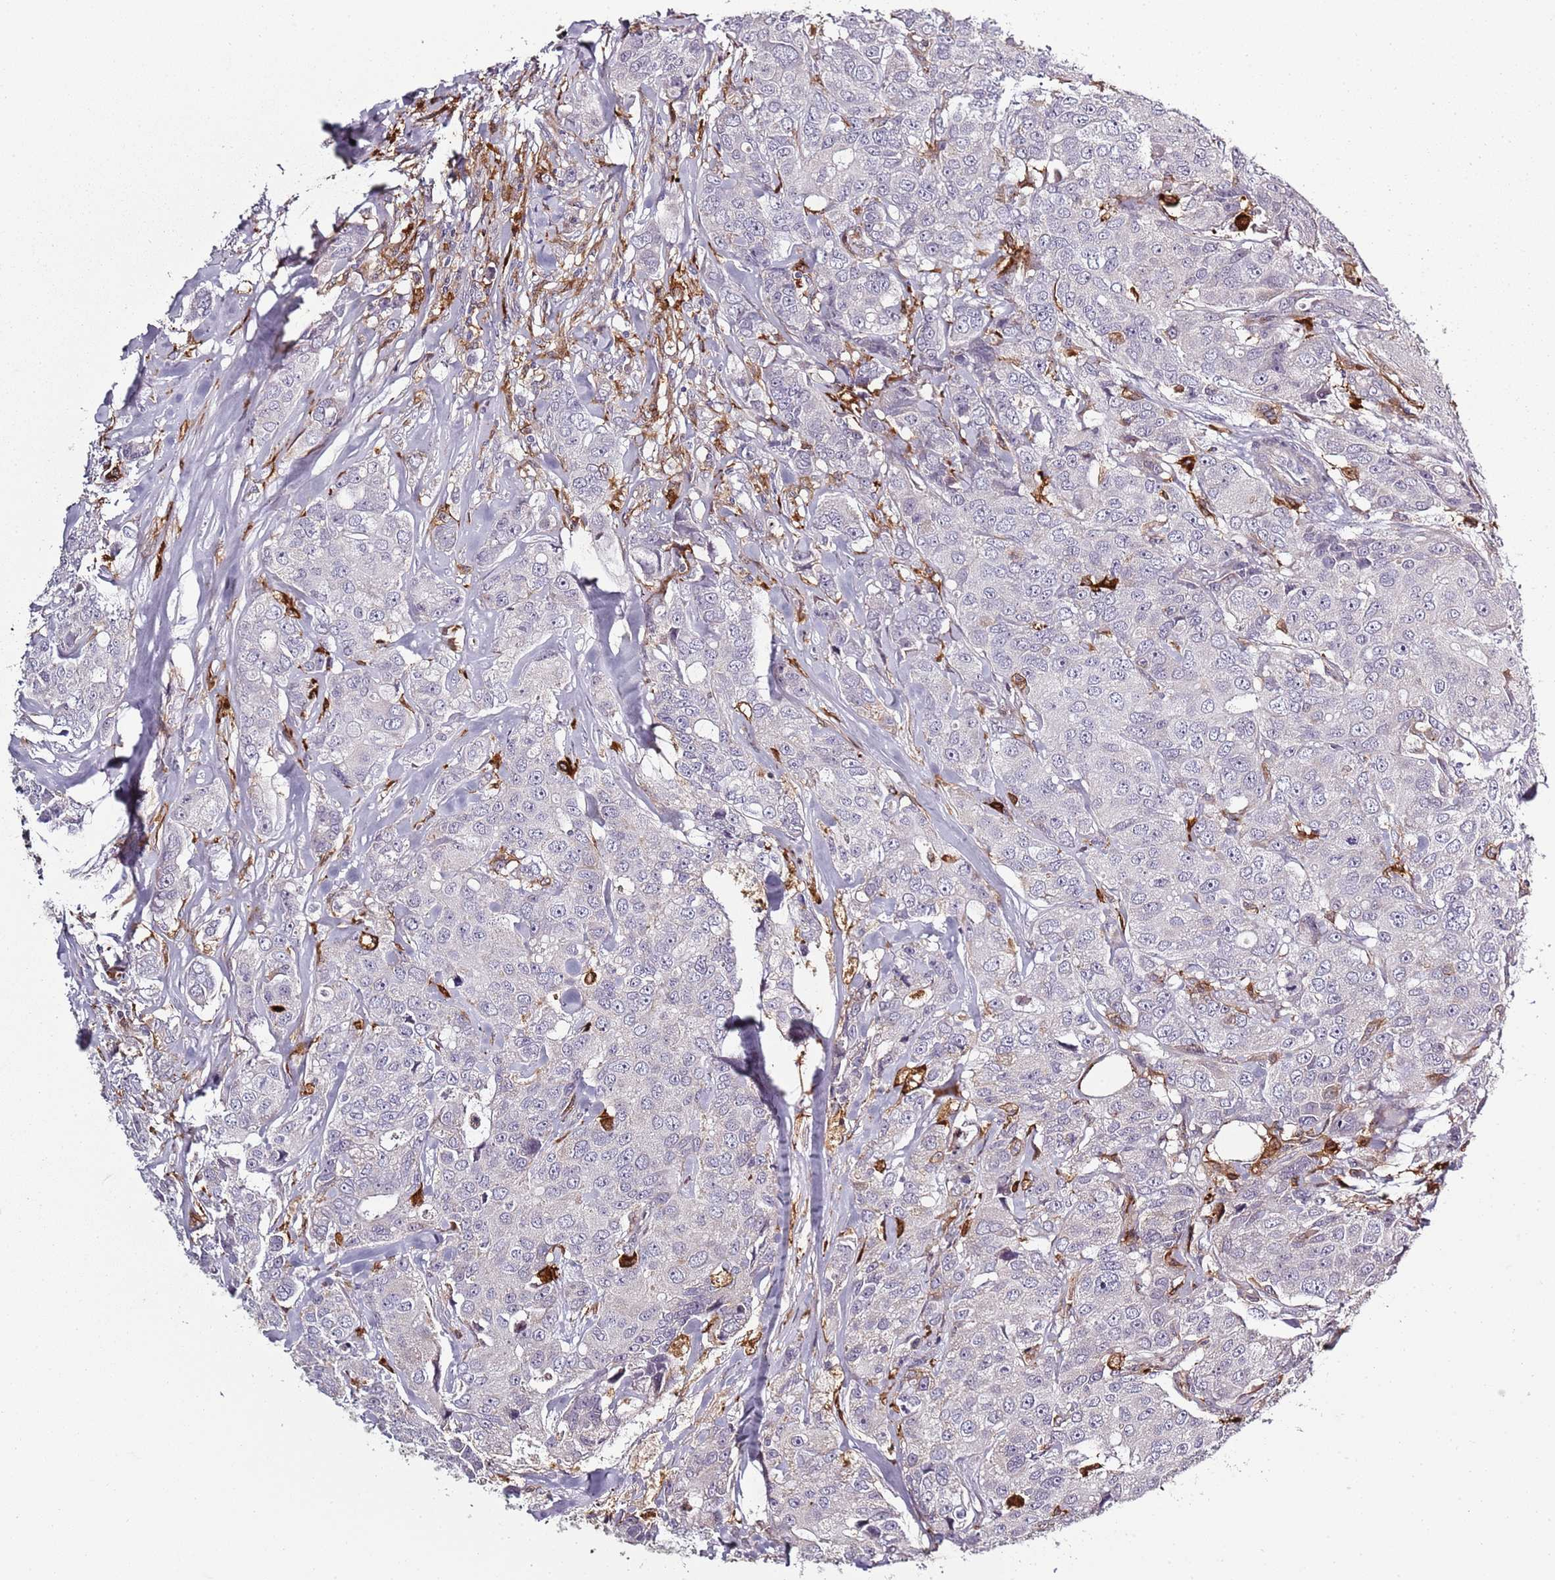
{"staining": {"intensity": "negative", "quantity": "none", "location": "none"}, "tissue": "breast cancer", "cell_type": "Tumor cells", "image_type": "cancer", "snomed": [{"axis": "morphology", "description": "Duct carcinoma"}, {"axis": "topography", "description": "Breast"}], "caption": "This is a micrograph of IHC staining of infiltrating ductal carcinoma (breast), which shows no positivity in tumor cells.", "gene": "CC2D2B", "patient": {"sex": "female", "age": 43}}